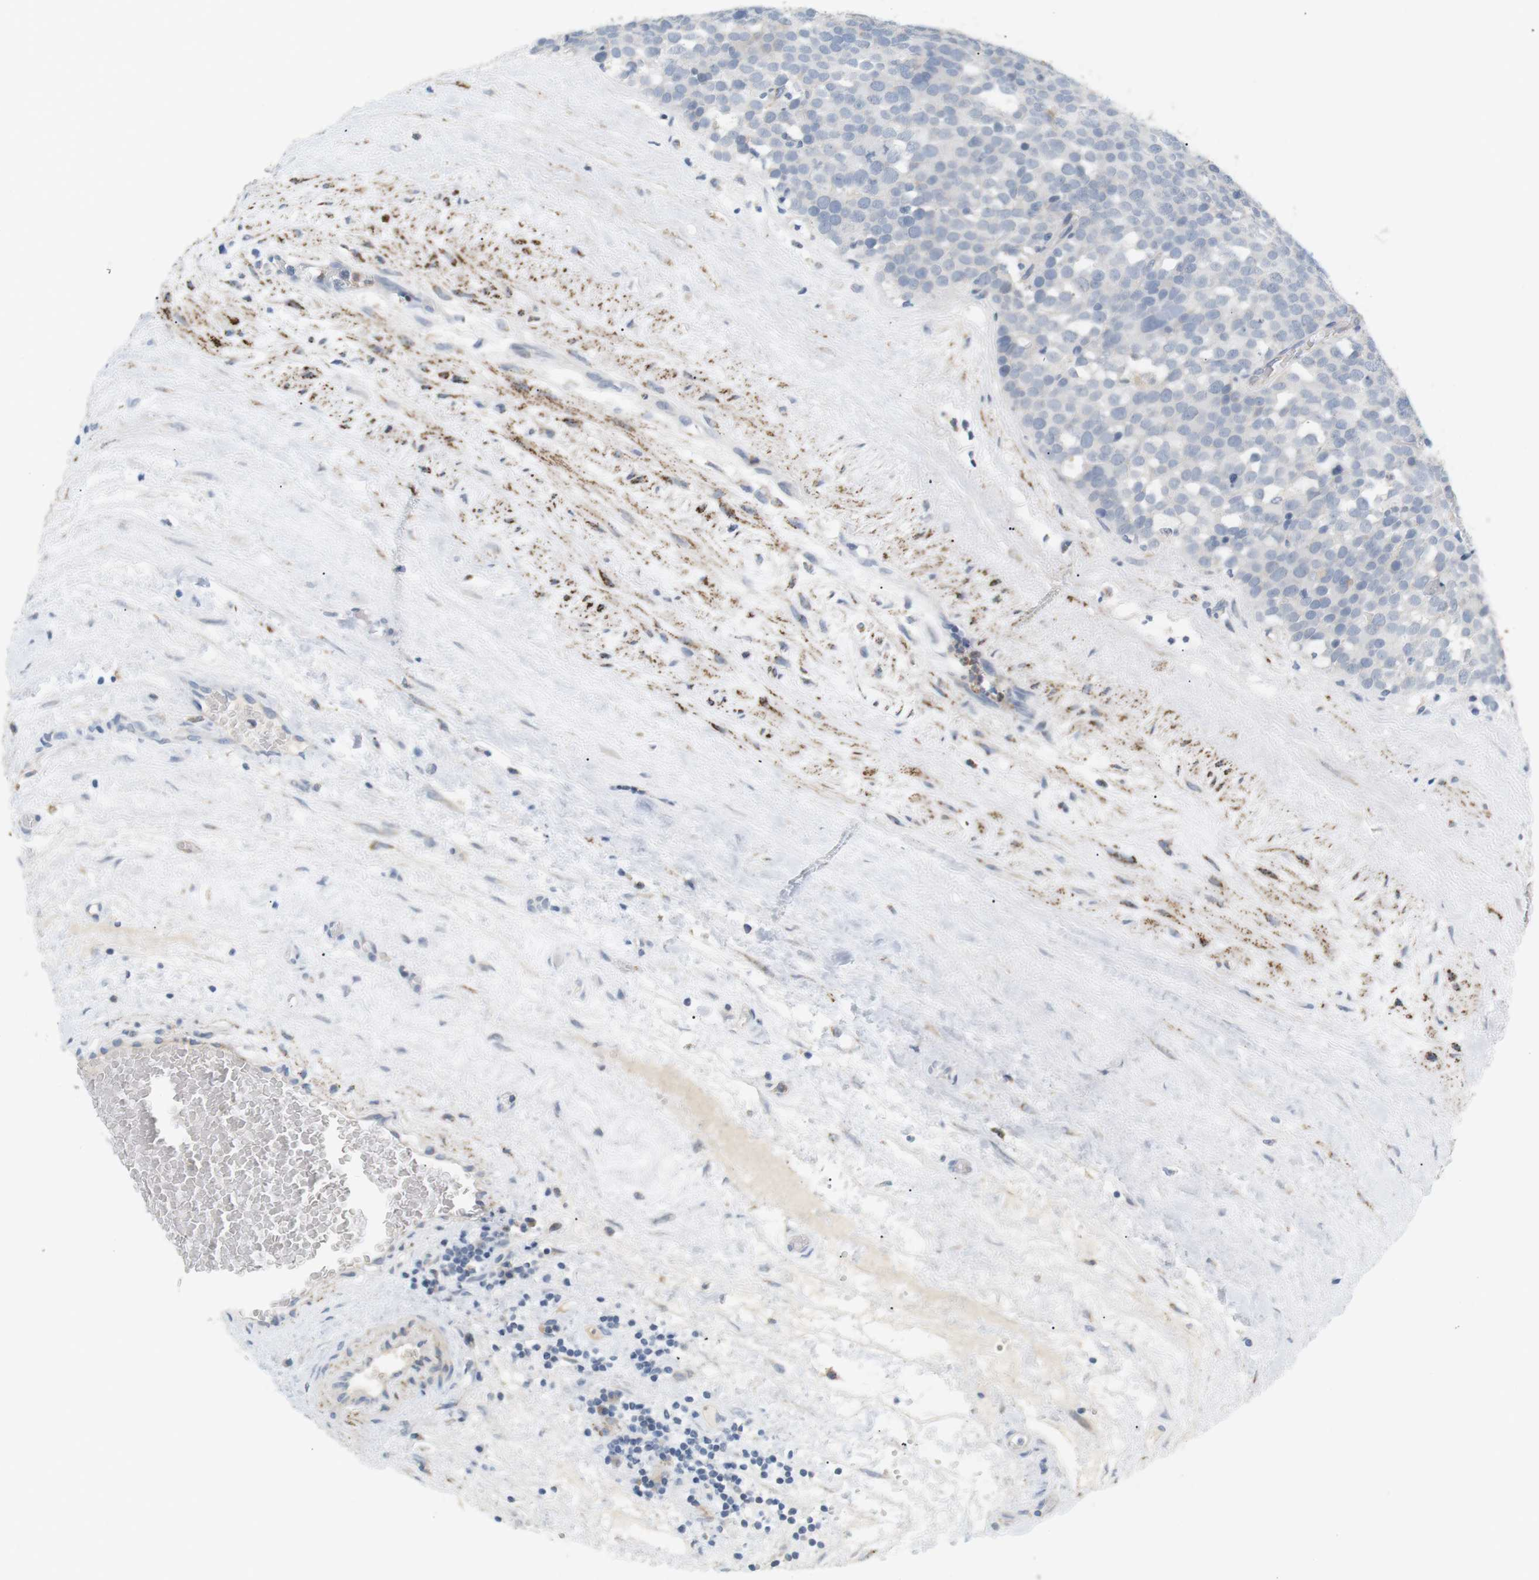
{"staining": {"intensity": "negative", "quantity": "none", "location": "none"}, "tissue": "testis cancer", "cell_type": "Tumor cells", "image_type": "cancer", "snomed": [{"axis": "morphology", "description": "Seminoma, NOS"}, {"axis": "topography", "description": "Testis"}], "caption": "Immunohistochemistry (IHC) of human testis cancer (seminoma) displays no expression in tumor cells.", "gene": "CD300E", "patient": {"sex": "male", "age": 71}}